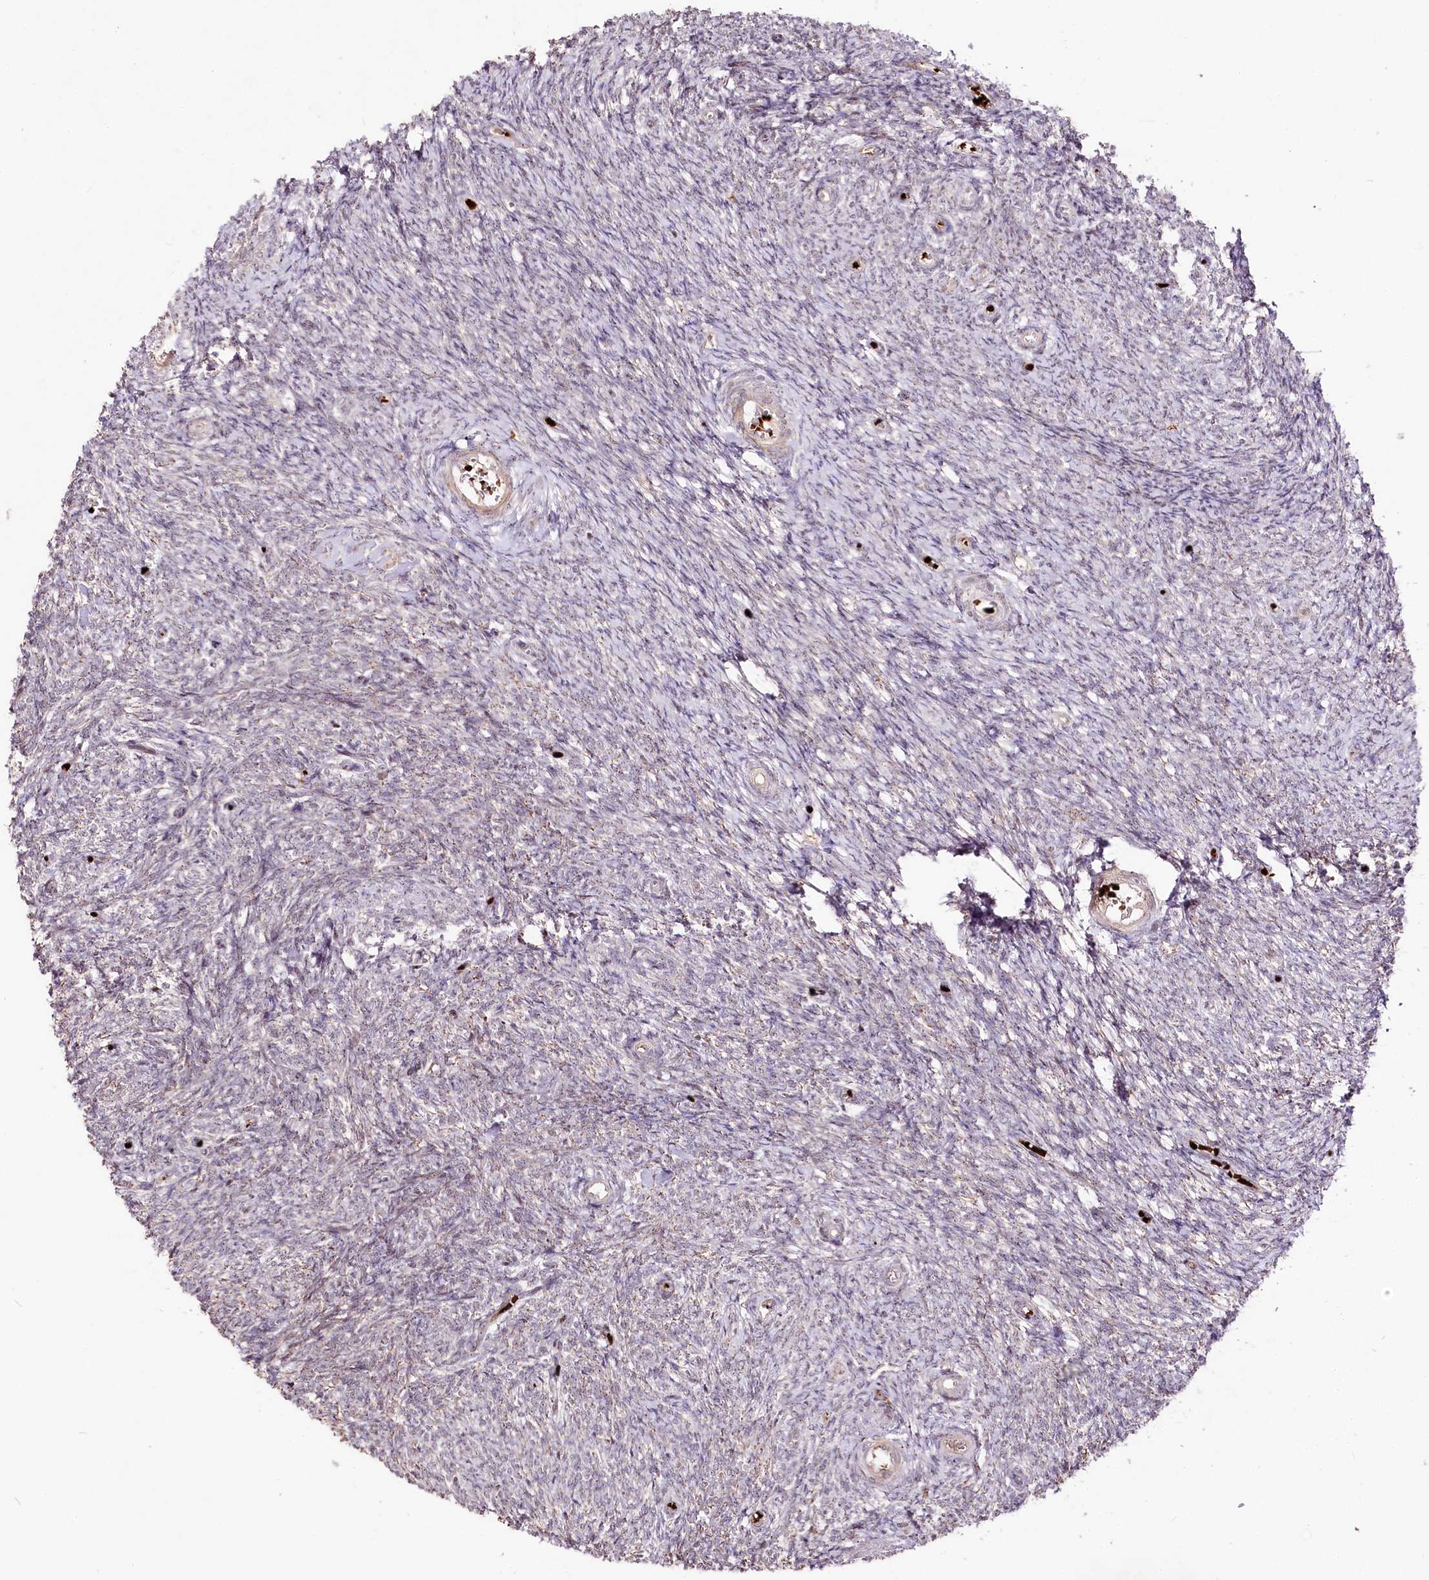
{"staining": {"intensity": "weak", "quantity": "25%-75%", "location": "nuclear"}, "tissue": "ovary", "cell_type": "Ovarian stroma cells", "image_type": "normal", "snomed": [{"axis": "morphology", "description": "Normal tissue, NOS"}, {"axis": "topography", "description": "Ovary"}], "caption": "An immunohistochemistry (IHC) image of unremarkable tissue is shown. Protein staining in brown labels weak nuclear positivity in ovary within ovarian stroma cells.", "gene": "DMP1", "patient": {"sex": "female", "age": 44}}